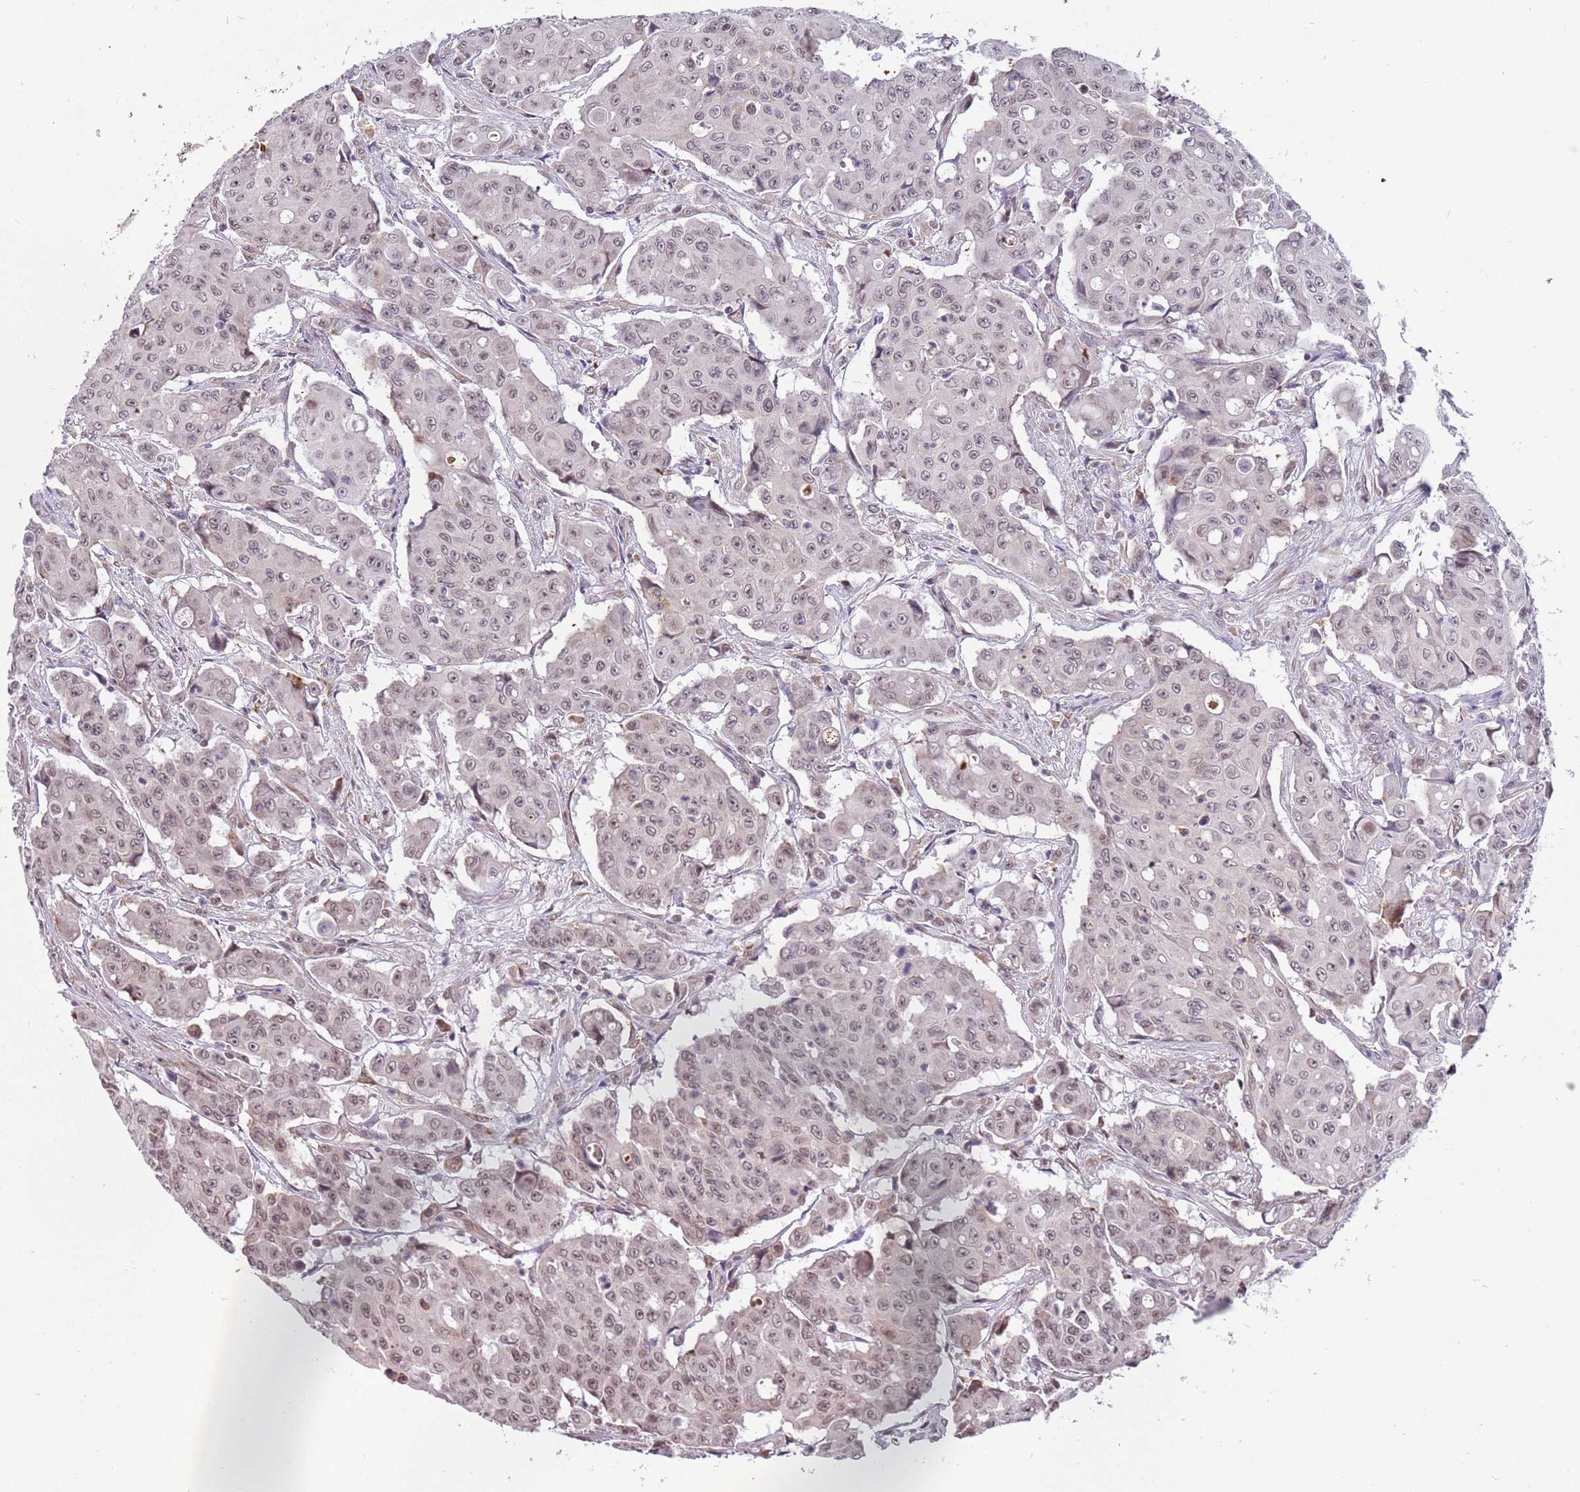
{"staining": {"intensity": "weak", "quantity": "25%-75%", "location": "nuclear"}, "tissue": "colorectal cancer", "cell_type": "Tumor cells", "image_type": "cancer", "snomed": [{"axis": "morphology", "description": "Adenocarcinoma, NOS"}, {"axis": "topography", "description": "Colon"}], "caption": "Immunohistochemistry (DAB) staining of colorectal cancer (adenocarcinoma) displays weak nuclear protein positivity in about 25%-75% of tumor cells.", "gene": "BARD1", "patient": {"sex": "male", "age": 51}}